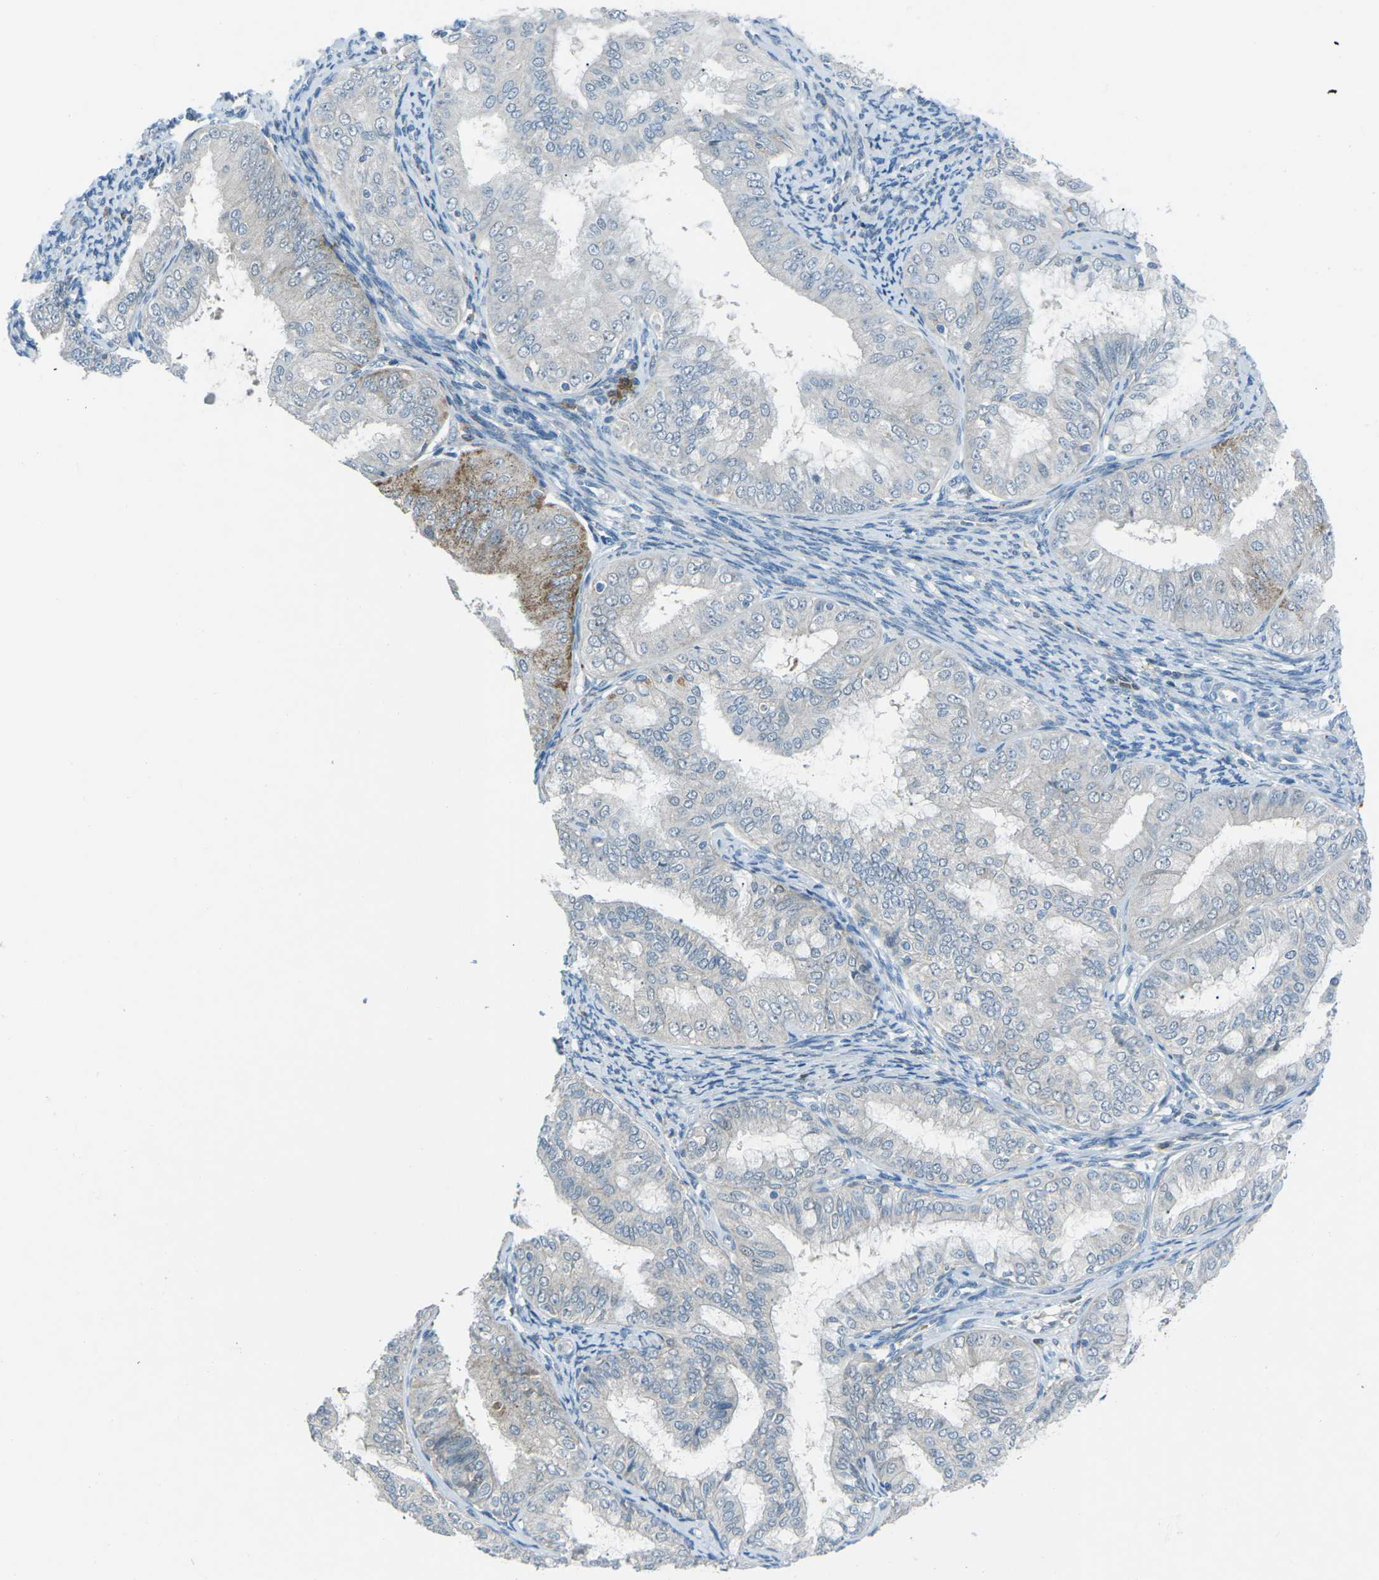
{"staining": {"intensity": "moderate", "quantity": "<25%", "location": "cytoplasmic/membranous"}, "tissue": "endometrial cancer", "cell_type": "Tumor cells", "image_type": "cancer", "snomed": [{"axis": "morphology", "description": "Adenocarcinoma, NOS"}, {"axis": "topography", "description": "Endometrium"}], "caption": "Tumor cells exhibit low levels of moderate cytoplasmic/membranous positivity in about <25% of cells in endometrial cancer. (DAB IHC, brown staining for protein, blue staining for nuclei).", "gene": "PRKCA", "patient": {"sex": "female", "age": 63}}